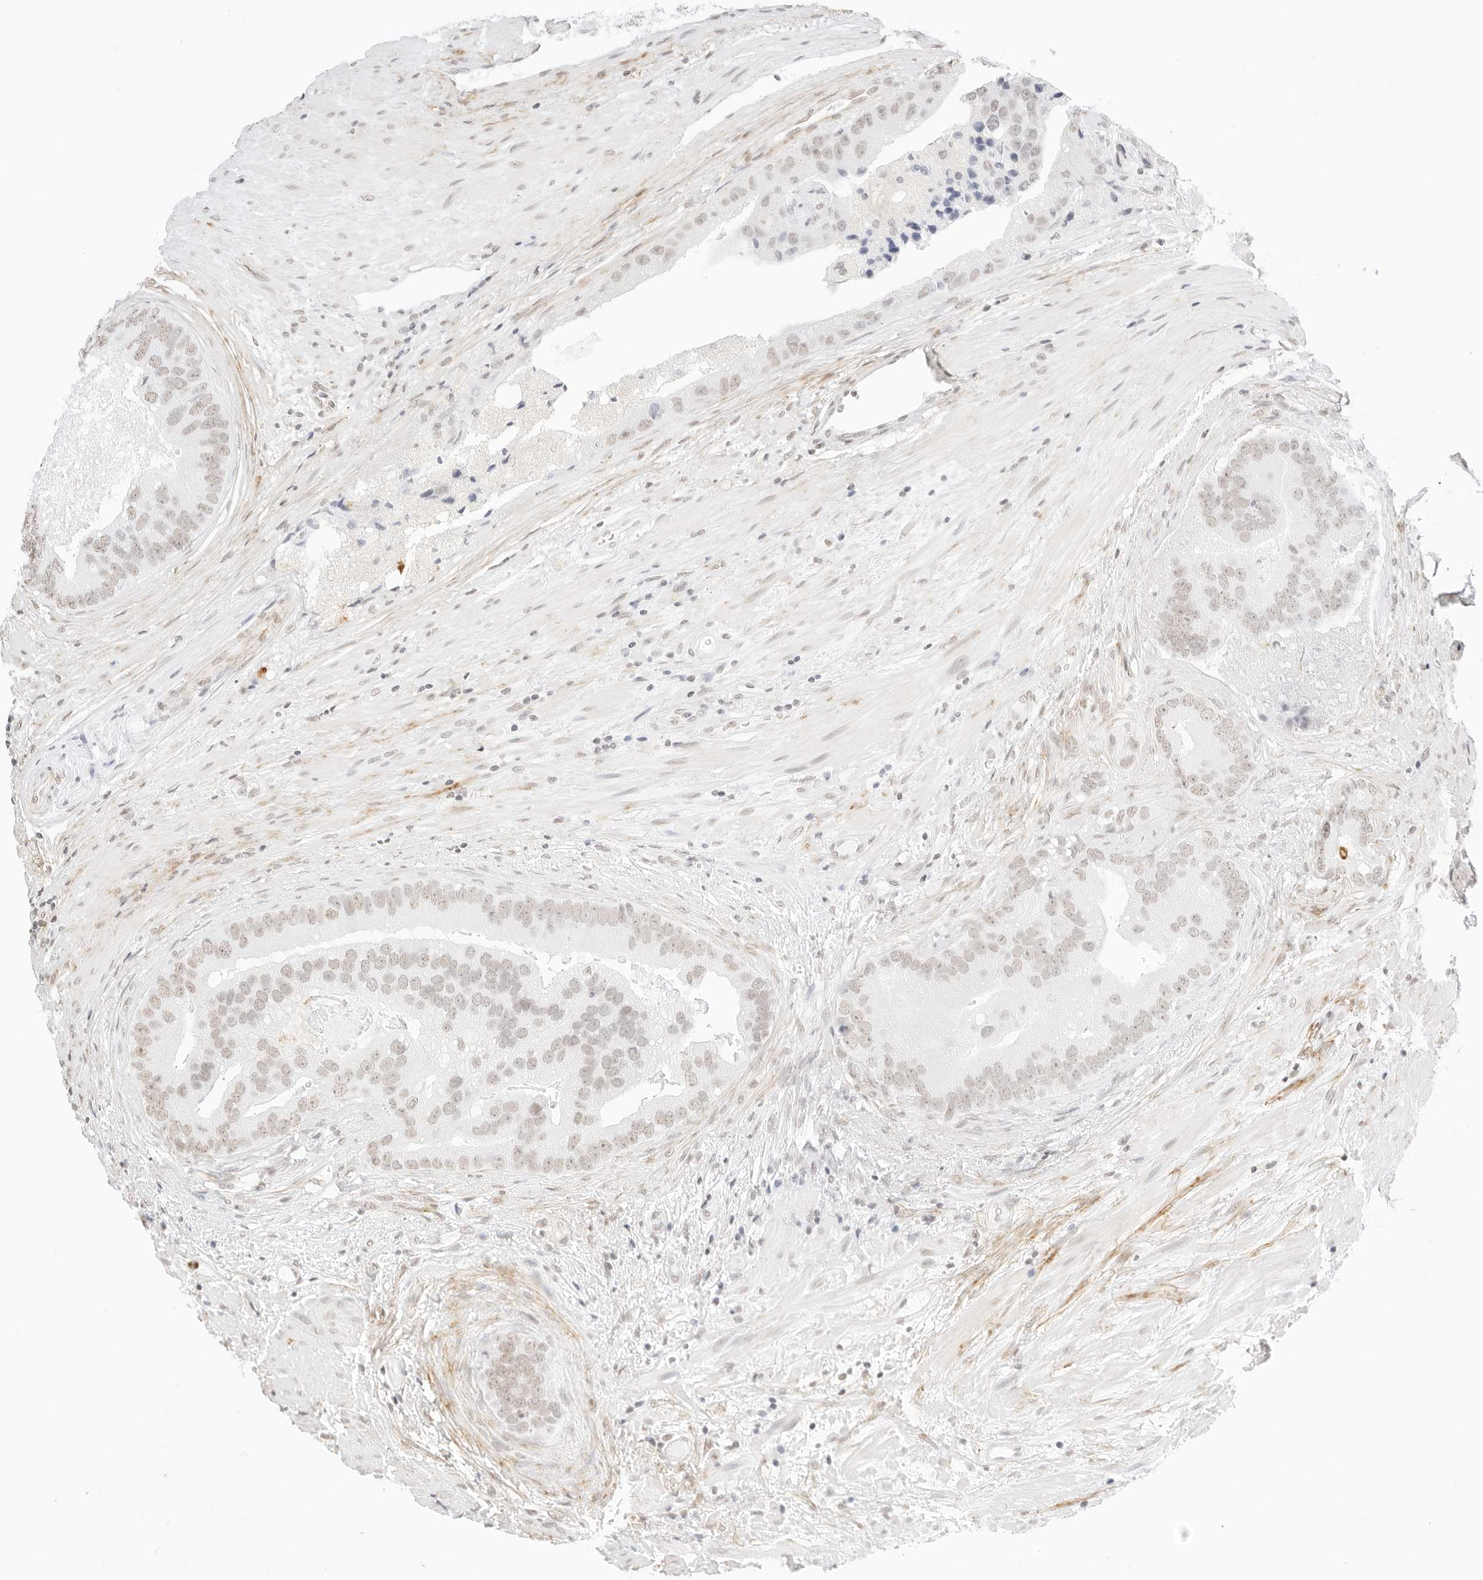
{"staining": {"intensity": "weak", "quantity": "25%-75%", "location": "nuclear"}, "tissue": "prostate cancer", "cell_type": "Tumor cells", "image_type": "cancer", "snomed": [{"axis": "morphology", "description": "Adenocarcinoma, High grade"}, {"axis": "topography", "description": "Prostate"}], "caption": "Protein positivity by immunohistochemistry (IHC) shows weak nuclear positivity in about 25%-75% of tumor cells in prostate cancer.", "gene": "FBLN5", "patient": {"sex": "male", "age": 70}}